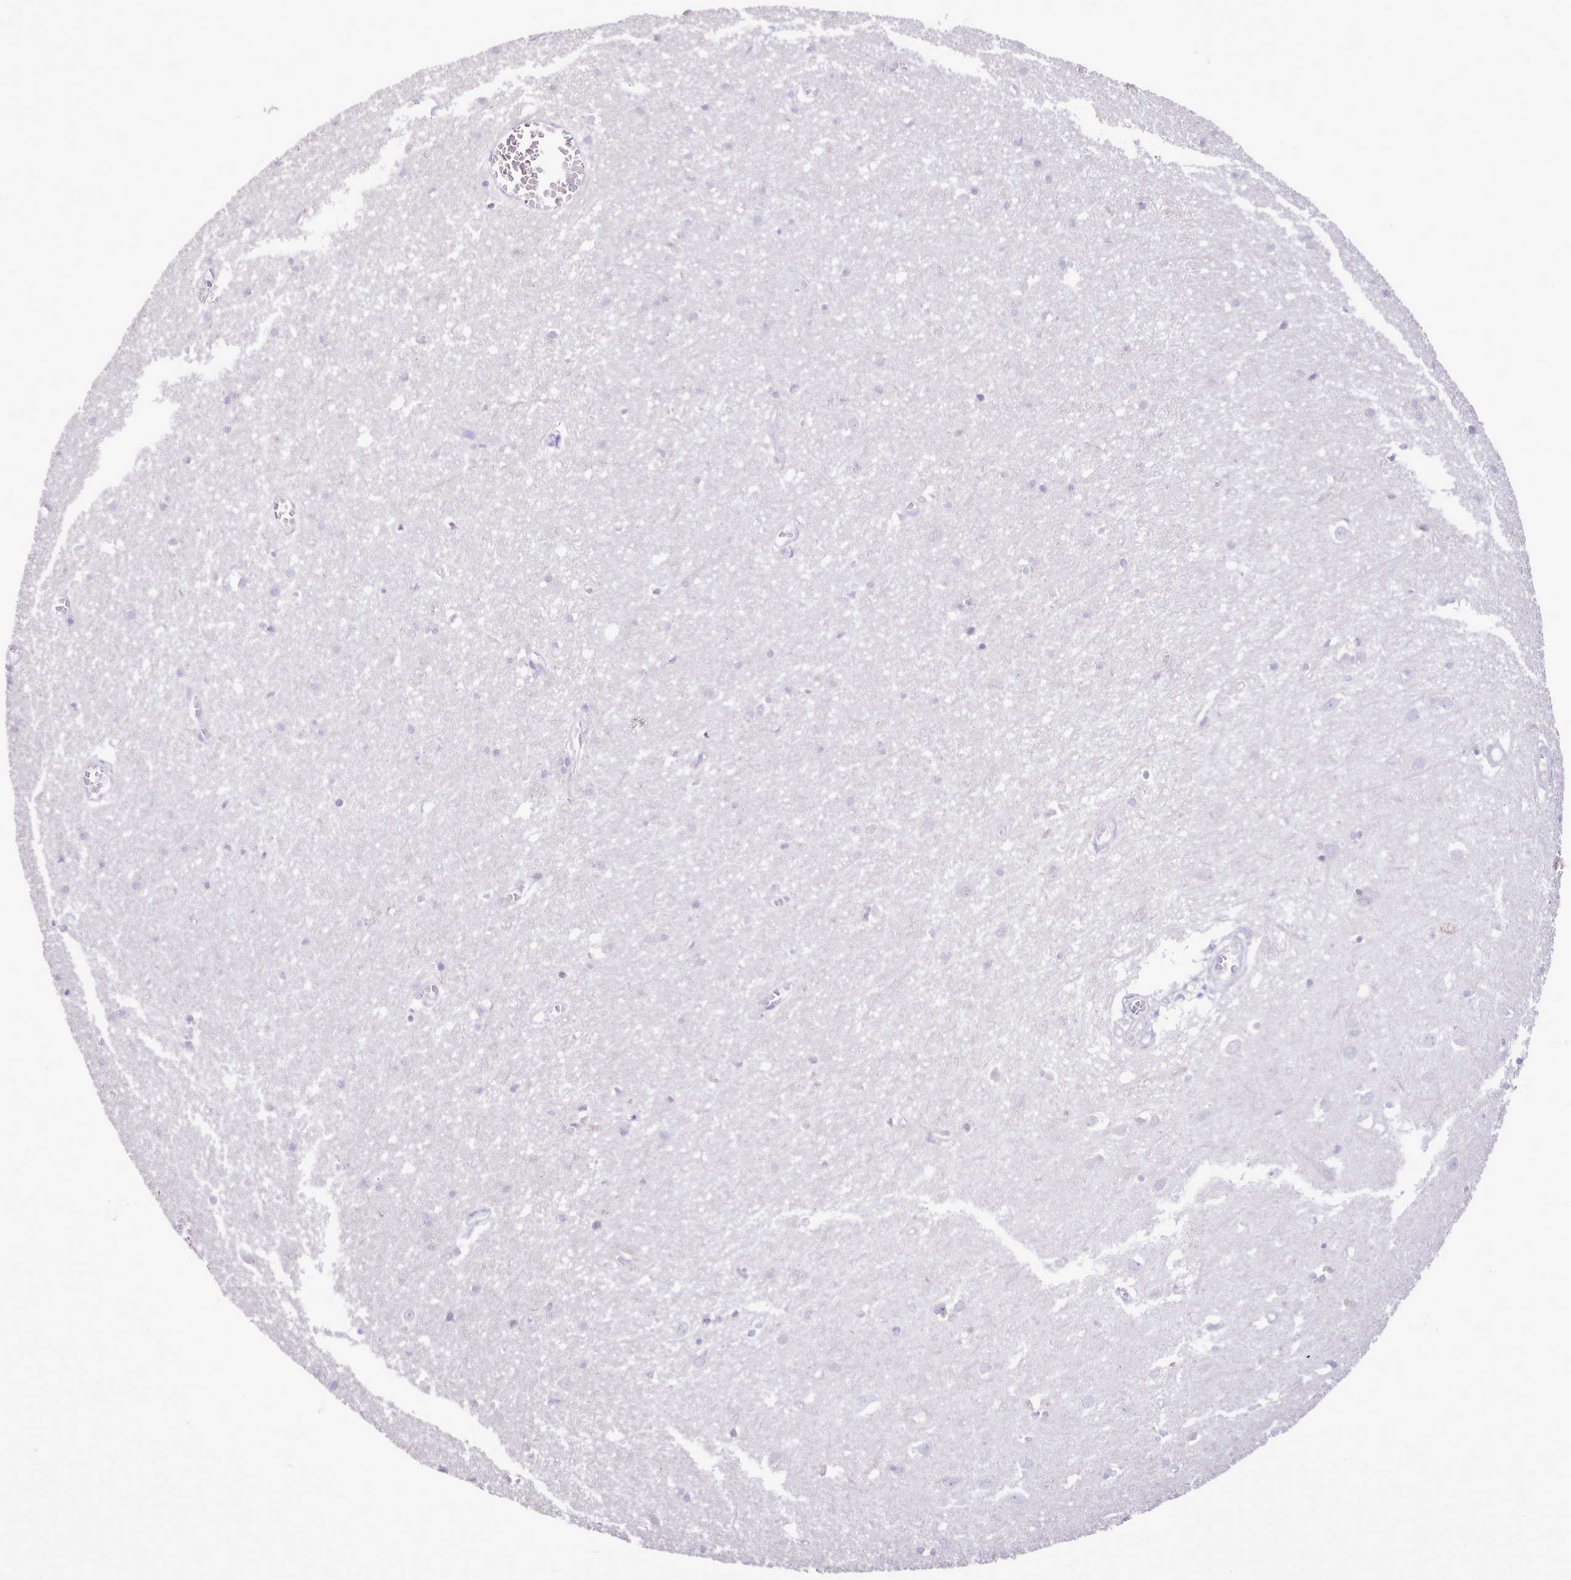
{"staining": {"intensity": "negative", "quantity": "none", "location": "none"}, "tissue": "cerebral cortex", "cell_type": "Endothelial cells", "image_type": "normal", "snomed": [{"axis": "morphology", "description": "Normal tissue, NOS"}, {"axis": "topography", "description": "Cerebral cortex"}], "caption": "Image shows no significant protein staining in endothelial cells of unremarkable cerebral cortex.", "gene": "CCL1", "patient": {"sex": "female", "age": 64}}